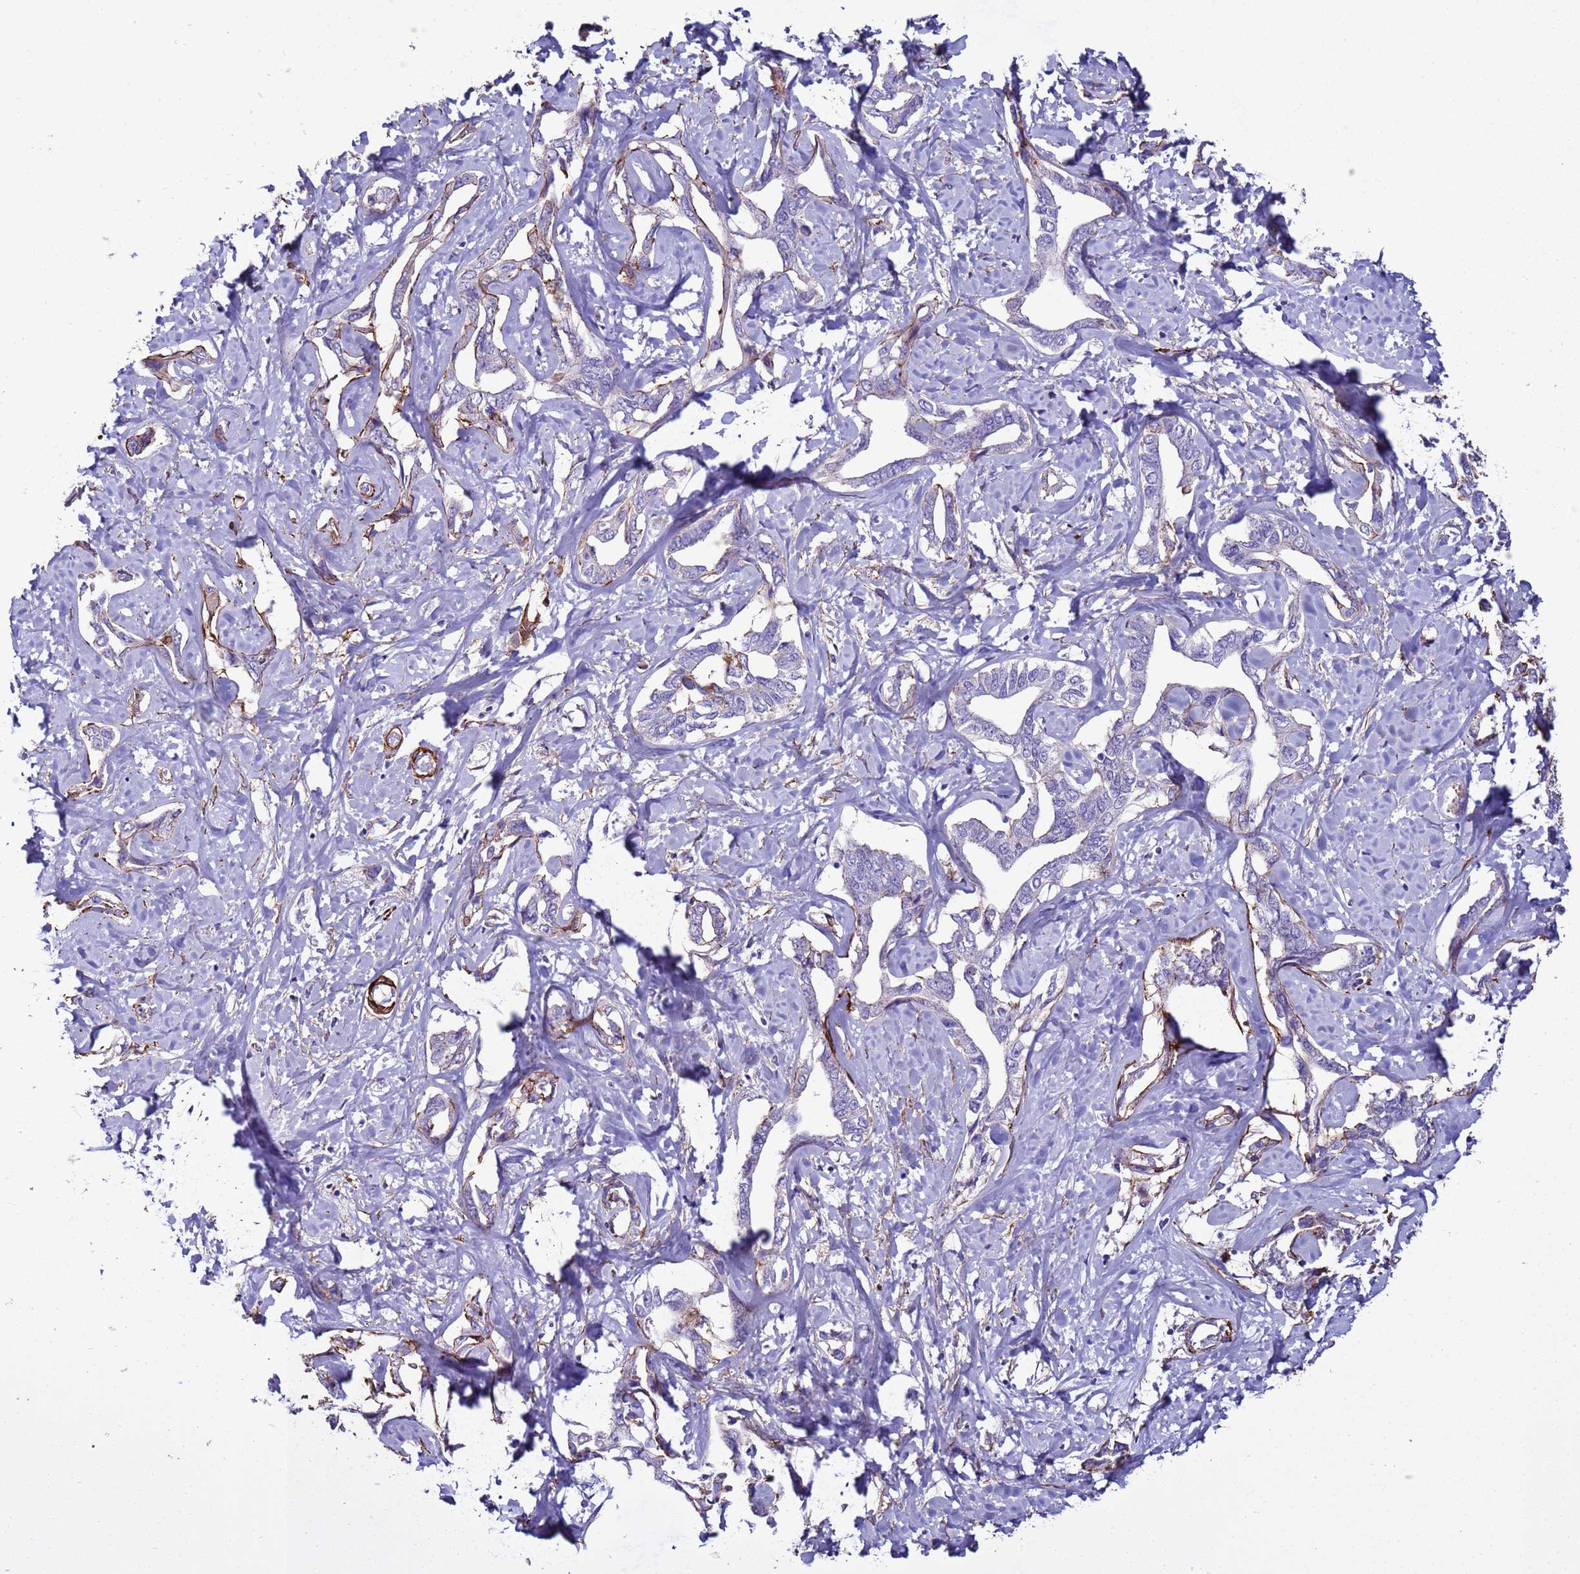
{"staining": {"intensity": "negative", "quantity": "none", "location": "none"}, "tissue": "liver cancer", "cell_type": "Tumor cells", "image_type": "cancer", "snomed": [{"axis": "morphology", "description": "Cholangiocarcinoma"}, {"axis": "topography", "description": "Liver"}], "caption": "The immunohistochemistry (IHC) micrograph has no significant expression in tumor cells of liver cholangiocarcinoma tissue. (Stains: DAB immunohistochemistry (IHC) with hematoxylin counter stain, Microscopy: brightfield microscopy at high magnification).", "gene": "RABL2B", "patient": {"sex": "male", "age": 59}}